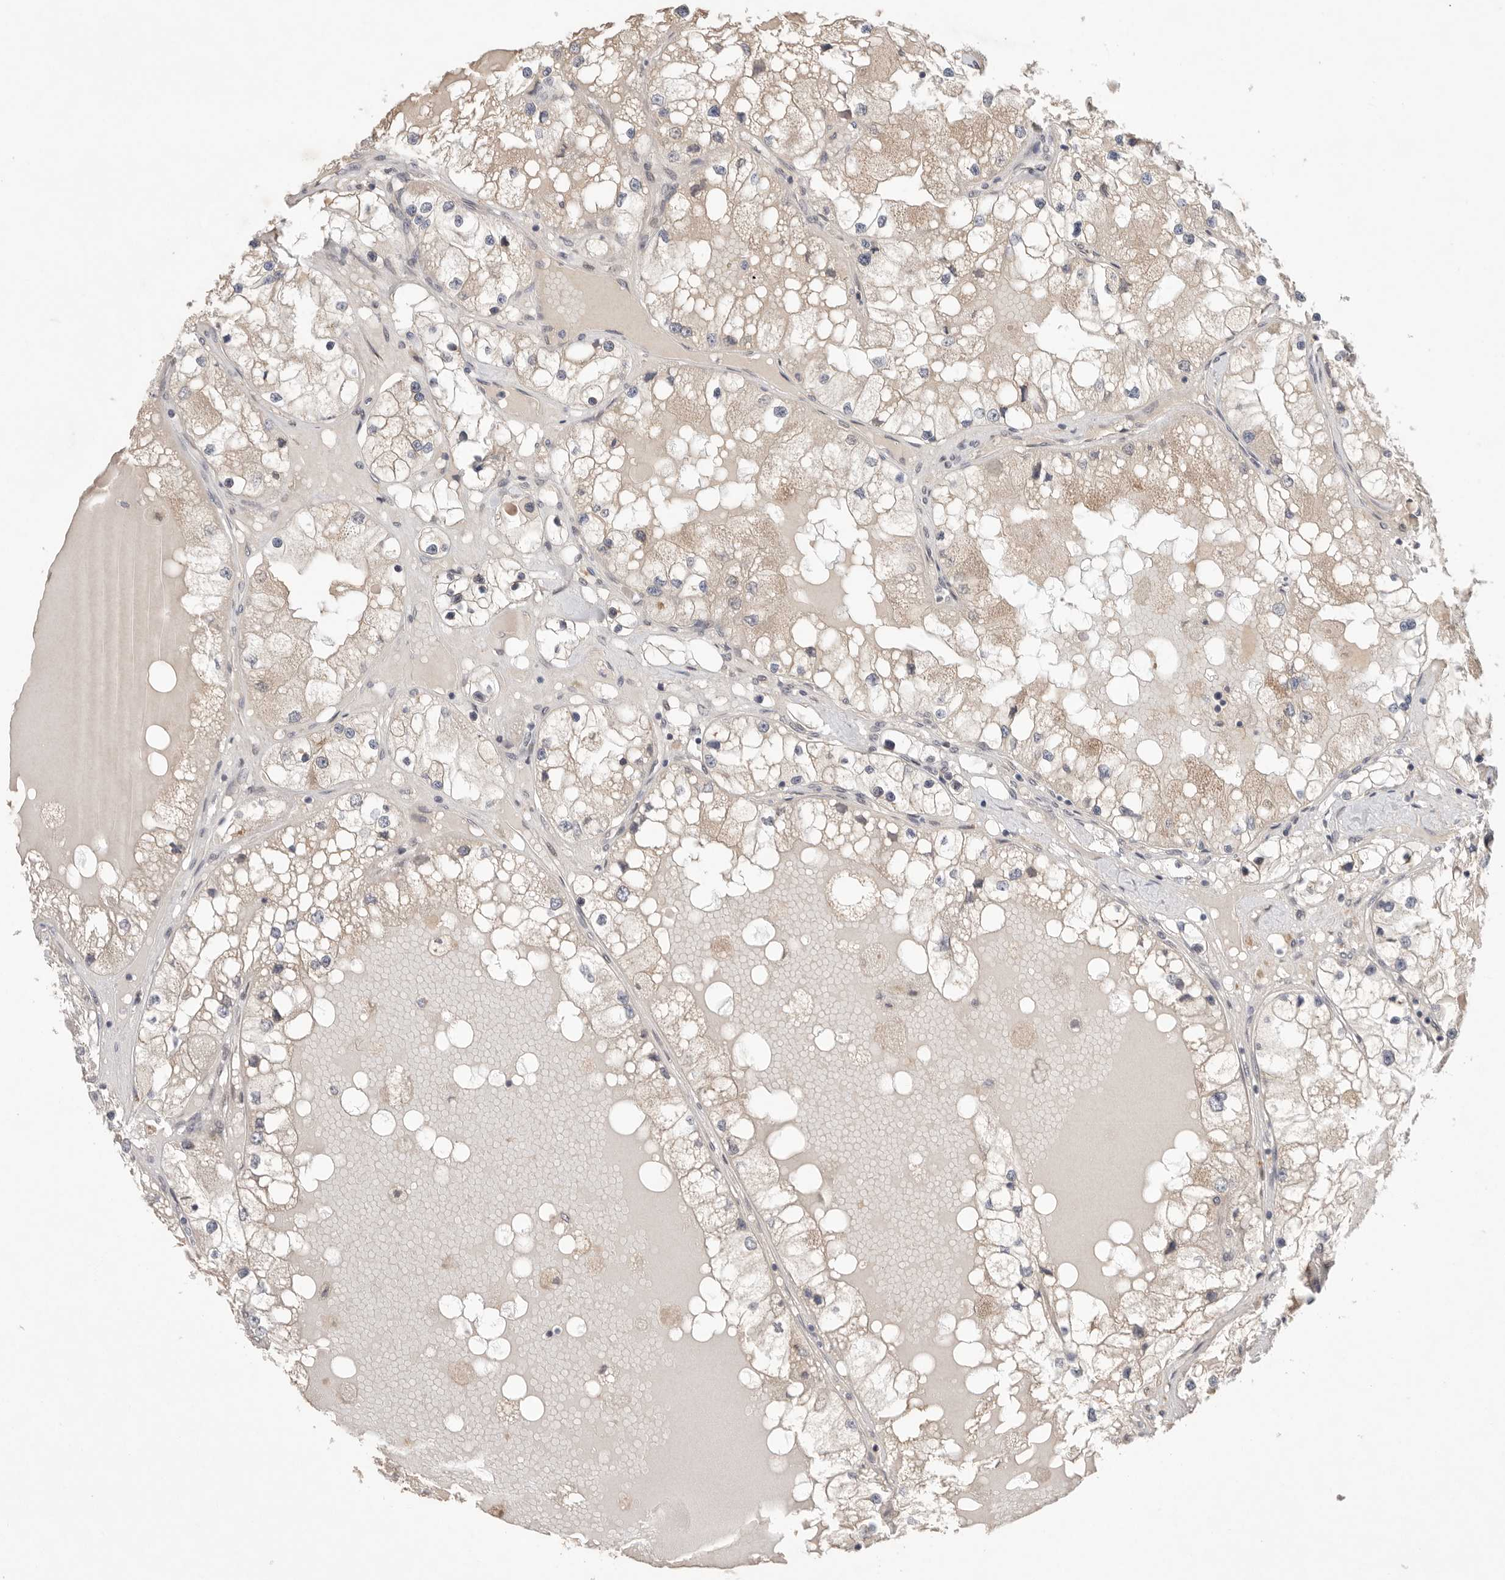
{"staining": {"intensity": "negative", "quantity": "none", "location": "none"}, "tissue": "renal cancer", "cell_type": "Tumor cells", "image_type": "cancer", "snomed": [{"axis": "morphology", "description": "Adenocarcinoma, NOS"}, {"axis": "topography", "description": "Kidney"}], "caption": "Histopathology image shows no protein expression in tumor cells of renal cancer (adenocarcinoma) tissue.", "gene": "LEMD3", "patient": {"sex": "male", "age": 68}}